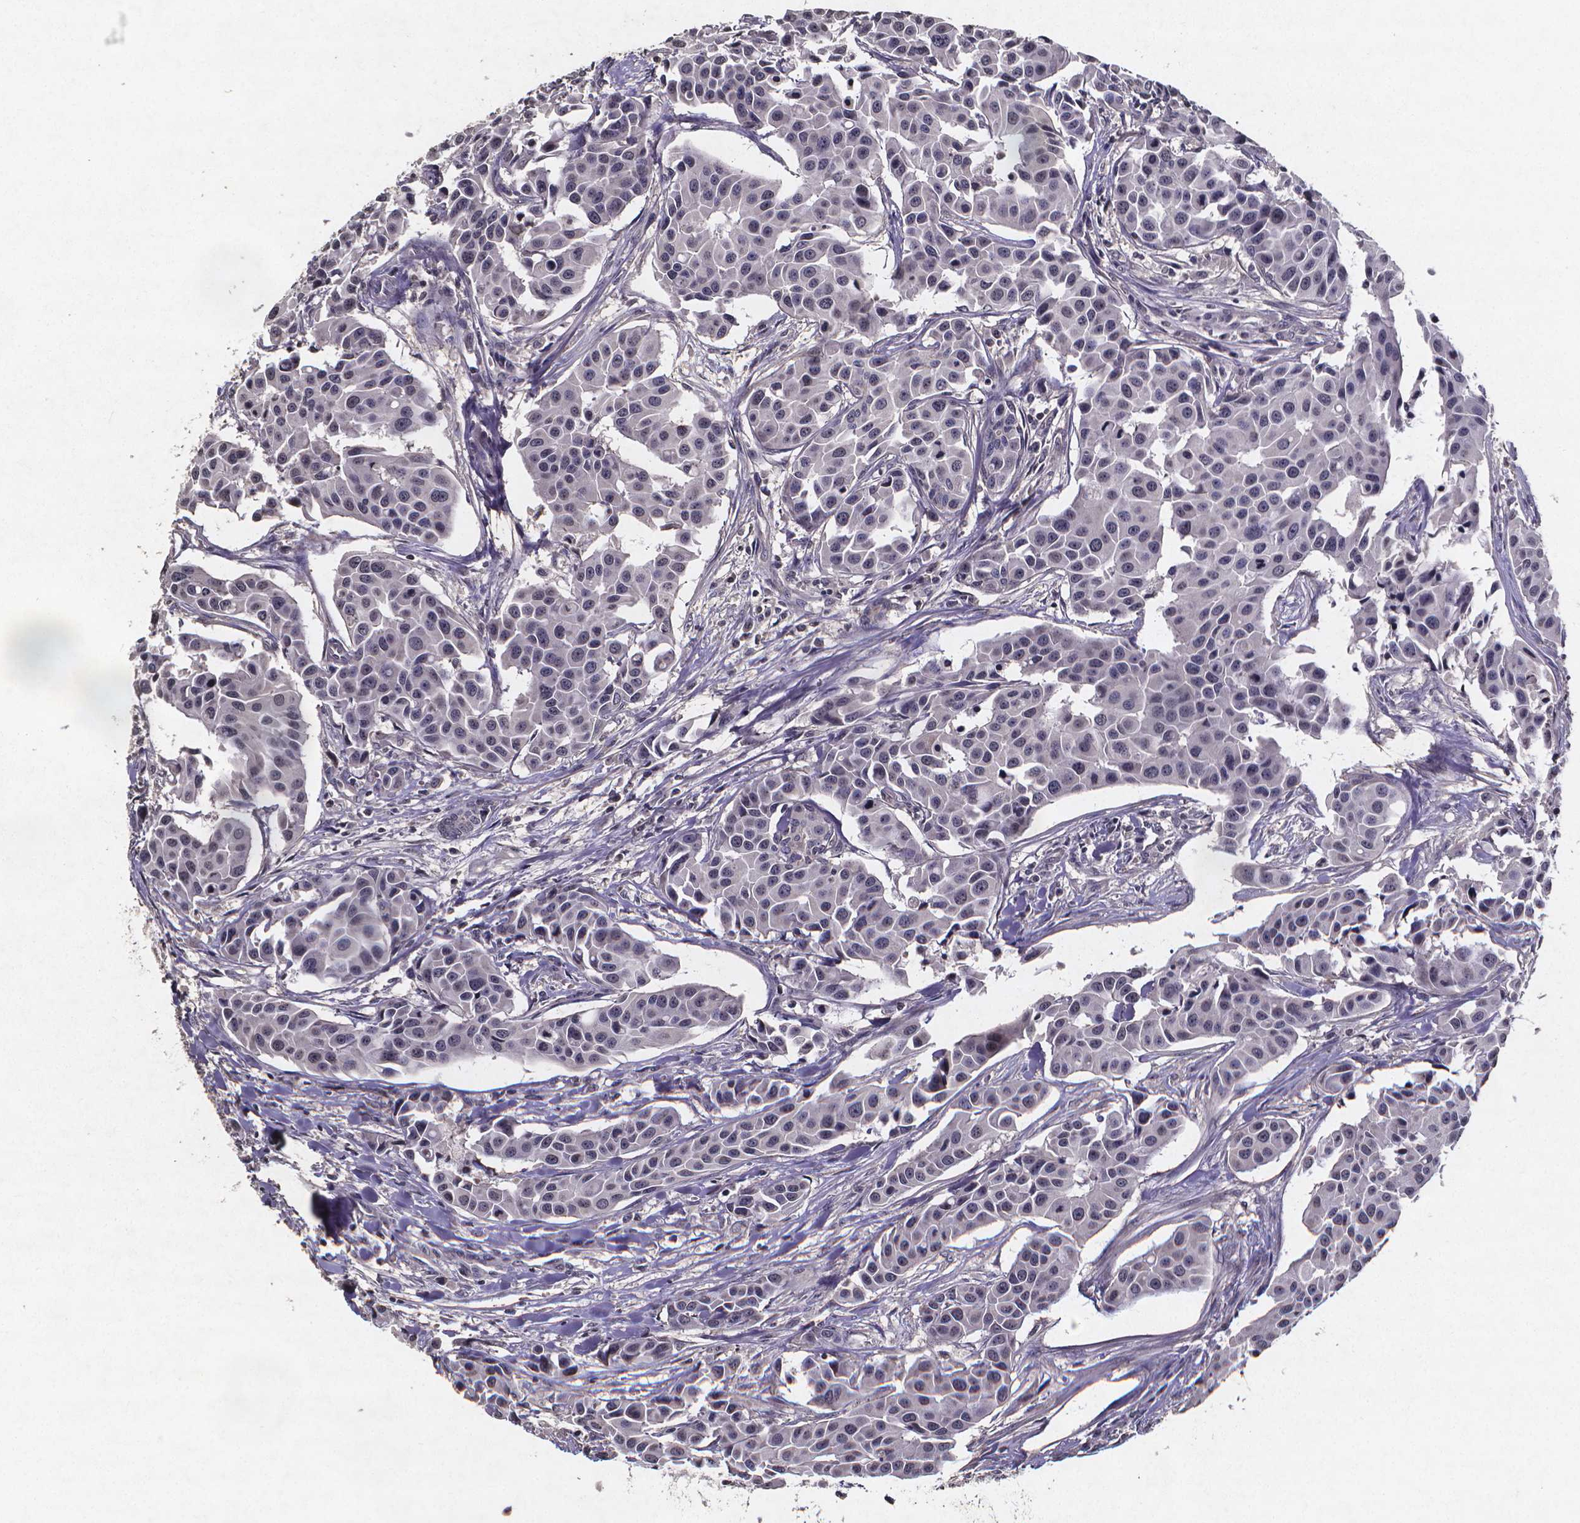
{"staining": {"intensity": "negative", "quantity": "none", "location": "none"}, "tissue": "head and neck cancer", "cell_type": "Tumor cells", "image_type": "cancer", "snomed": [{"axis": "morphology", "description": "Adenocarcinoma, NOS"}, {"axis": "topography", "description": "Head-Neck"}], "caption": "Tumor cells show no significant staining in head and neck cancer. Nuclei are stained in blue.", "gene": "TP73", "patient": {"sex": "male", "age": 76}}